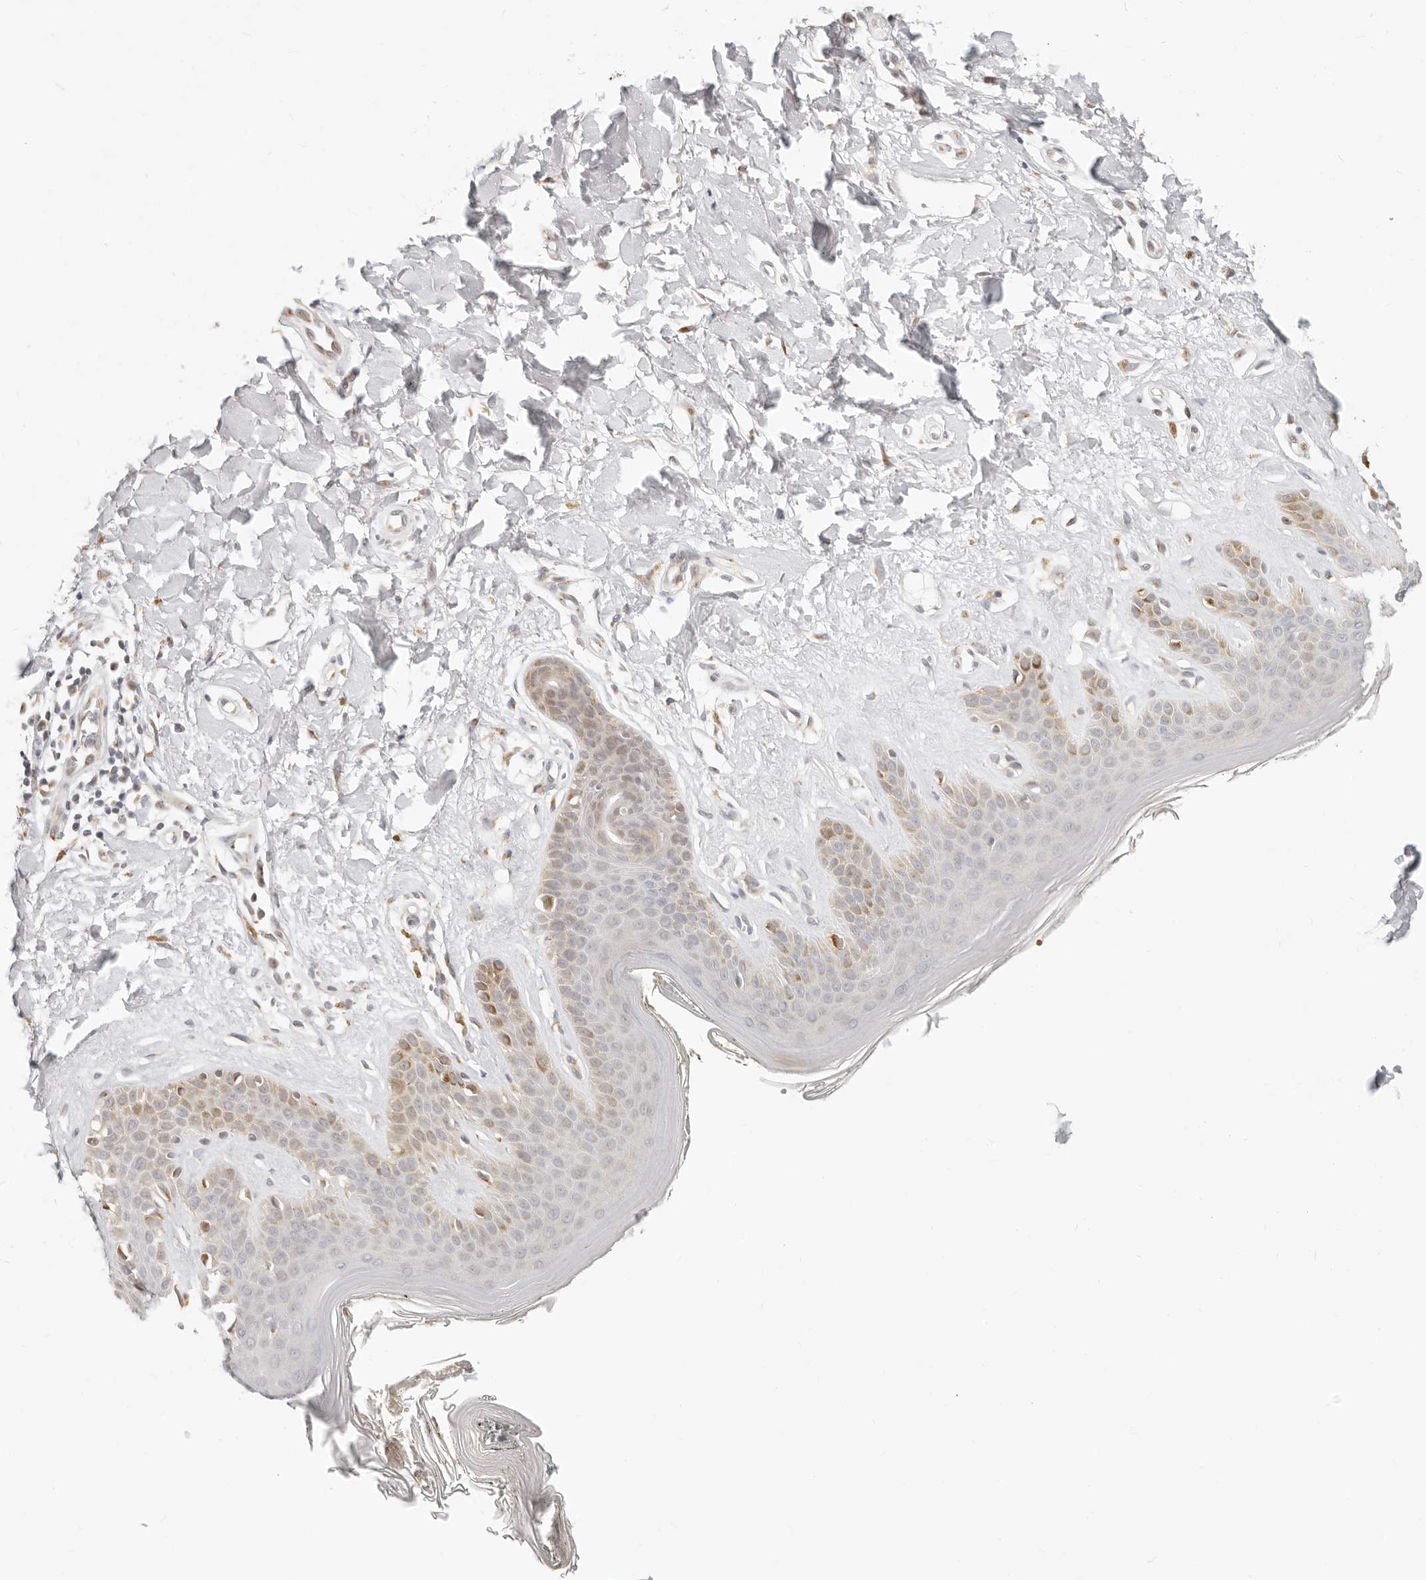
{"staining": {"intensity": "moderate", "quantity": "25%-75%", "location": "cytoplasmic/membranous"}, "tissue": "skin", "cell_type": "Fibroblasts", "image_type": "normal", "snomed": [{"axis": "morphology", "description": "Normal tissue, NOS"}, {"axis": "topography", "description": "Skin"}], "caption": "Immunohistochemistry (IHC) micrograph of benign skin stained for a protein (brown), which reveals medium levels of moderate cytoplasmic/membranous staining in approximately 25%-75% of fibroblasts.", "gene": "FAM20B", "patient": {"sex": "female", "age": 64}}